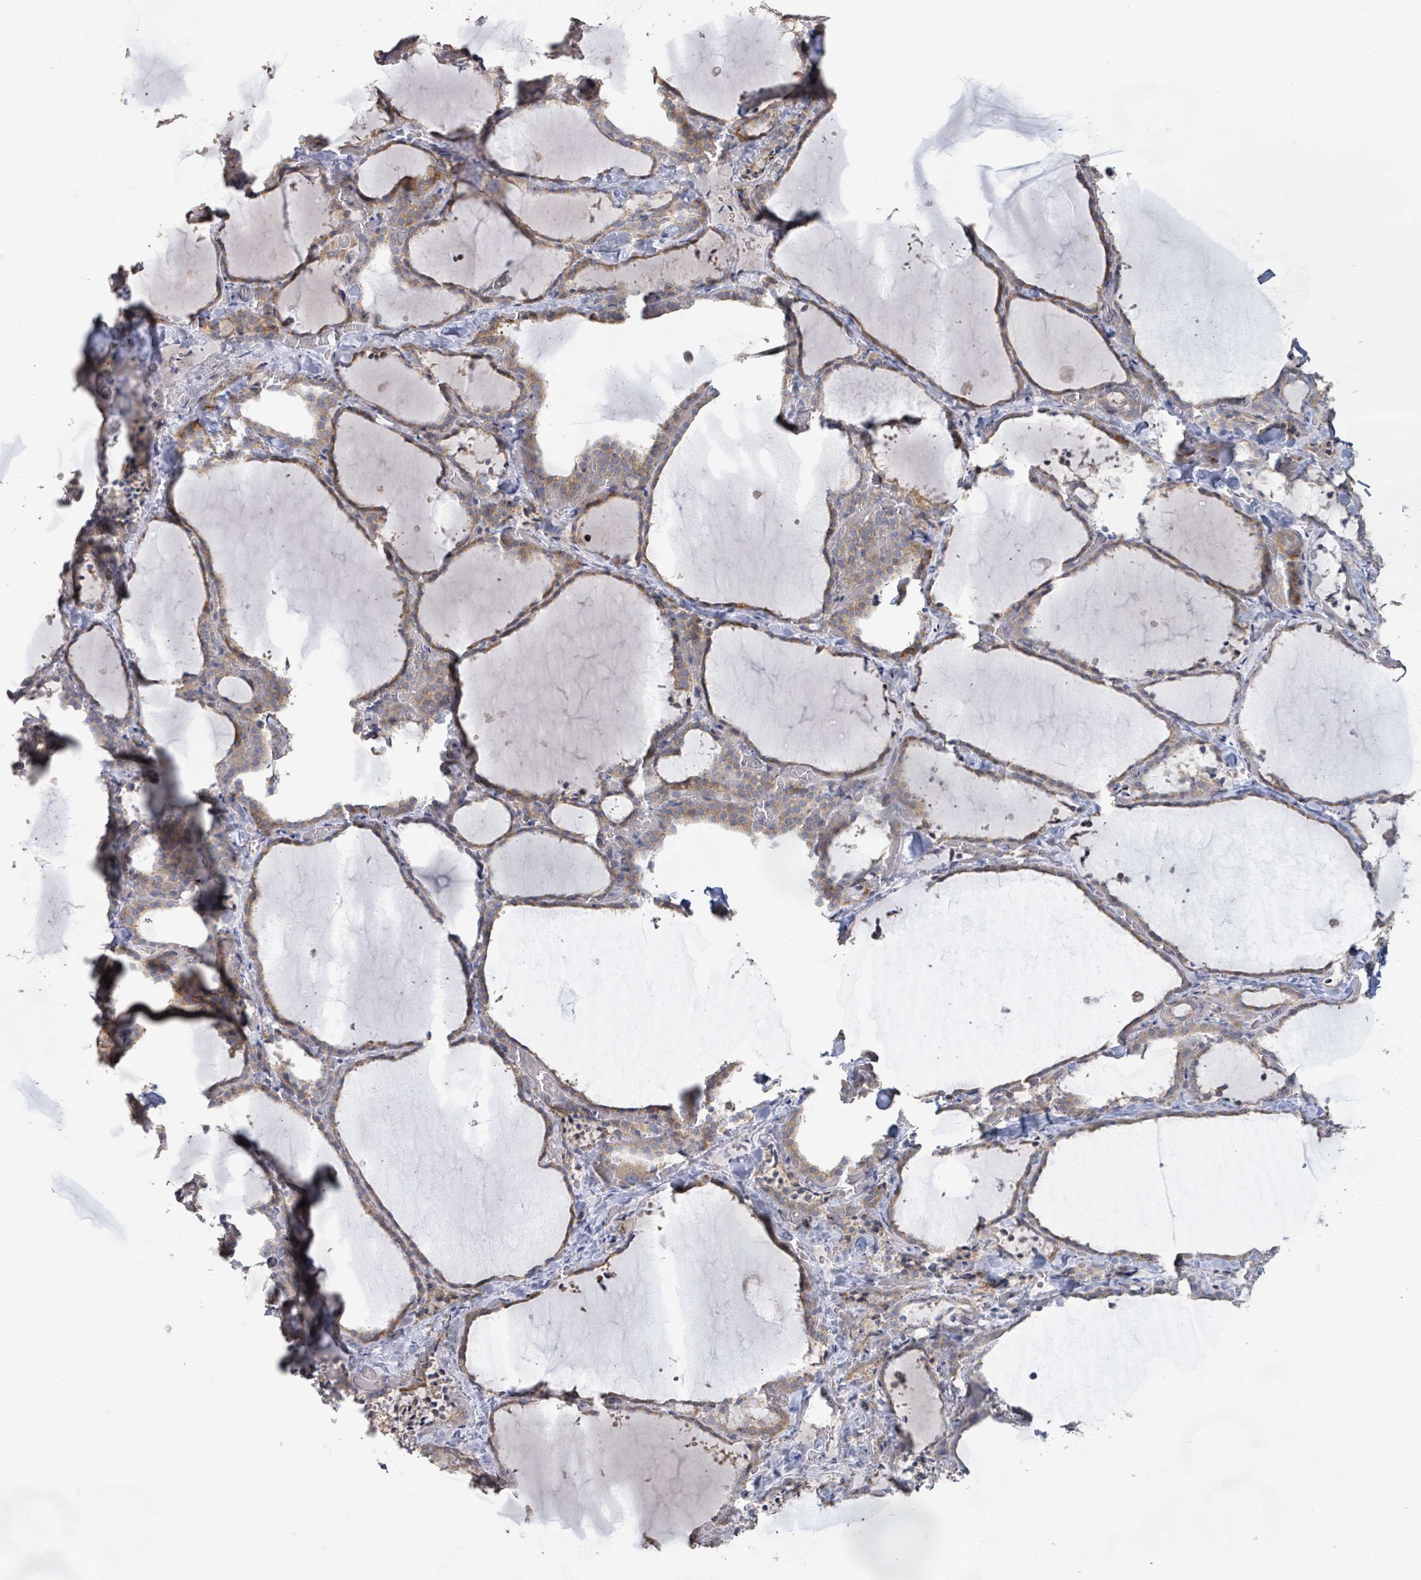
{"staining": {"intensity": "weak", "quantity": "25%-75%", "location": "cytoplasmic/membranous"}, "tissue": "thyroid gland", "cell_type": "Glandular cells", "image_type": "normal", "snomed": [{"axis": "morphology", "description": "Normal tissue, NOS"}, {"axis": "topography", "description": "Thyroid gland"}], "caption": "DAB immunohistochemical staining of normal thyroid gland shows weak cytoplasmic/membranous protein positivity in approximately 25%-75% of glandular cells. The staining was performed using DAB, with brown indicating positive protein expression. Nuclei are stained blue with hematoxylin.", "gene": "KCNS2", "patient": {"sex": "female", "age": 22}}